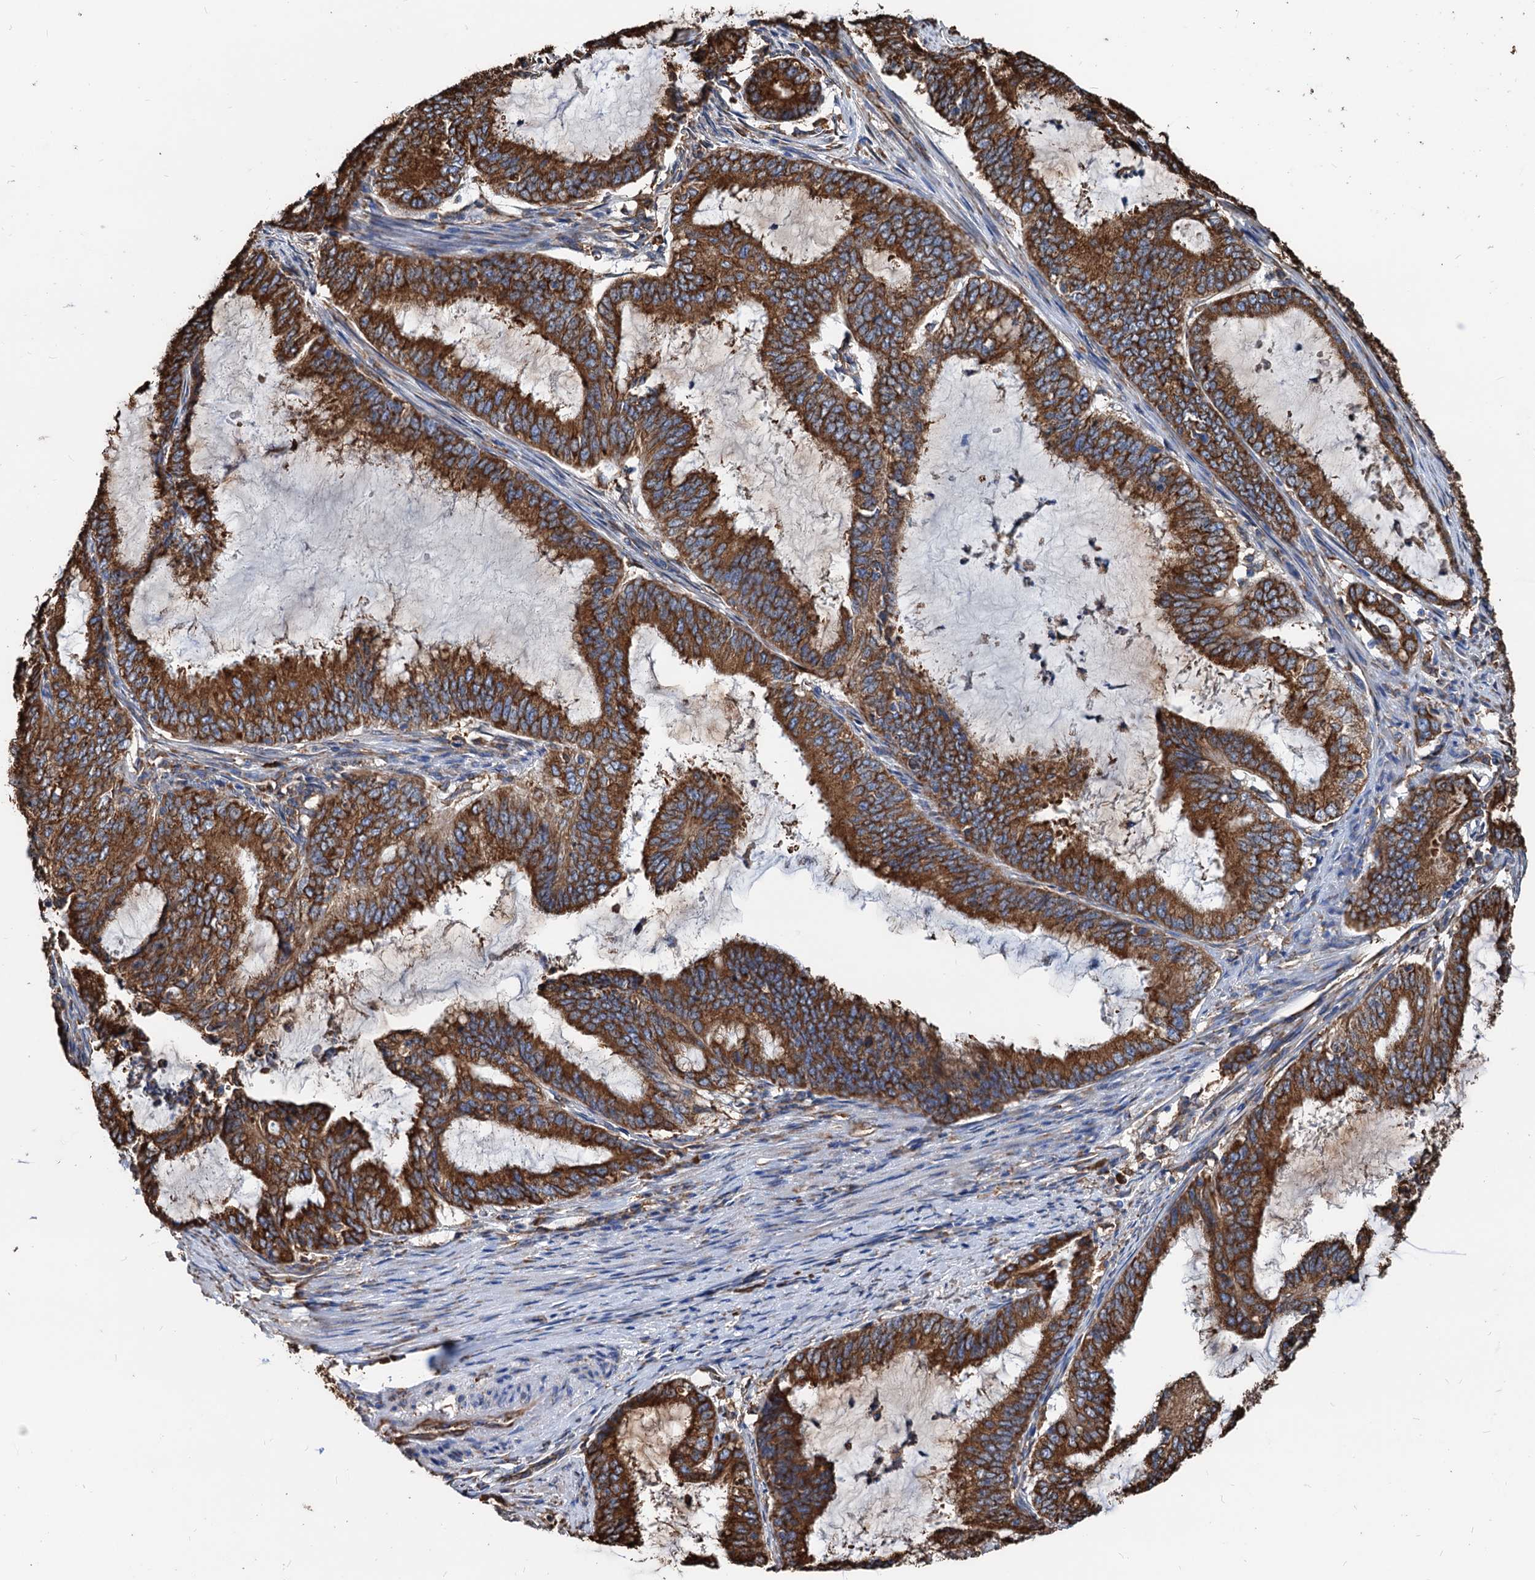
{"staining": {"intensity": "strong", "quantity": ">75%", "location": "cytoplasmic/membranous"}, "tissue": "endometrial cancer", "cell_type": "Tumor cells", "image_type": "cancer", "snomed": [{"axis": "morphology", "description": "Adenocarcinoma, NOS"}, {"axis": "topography", "description": "Endometrium"}], "caption": "Brown immunohistochemical staining in human endometrial adenocarcinoma shows strong cytoplasmic/membranous expression in approximately >75% of tumor cells.", "gene": "HSPA5", "patient": {"sex": "female", "age": 51}}